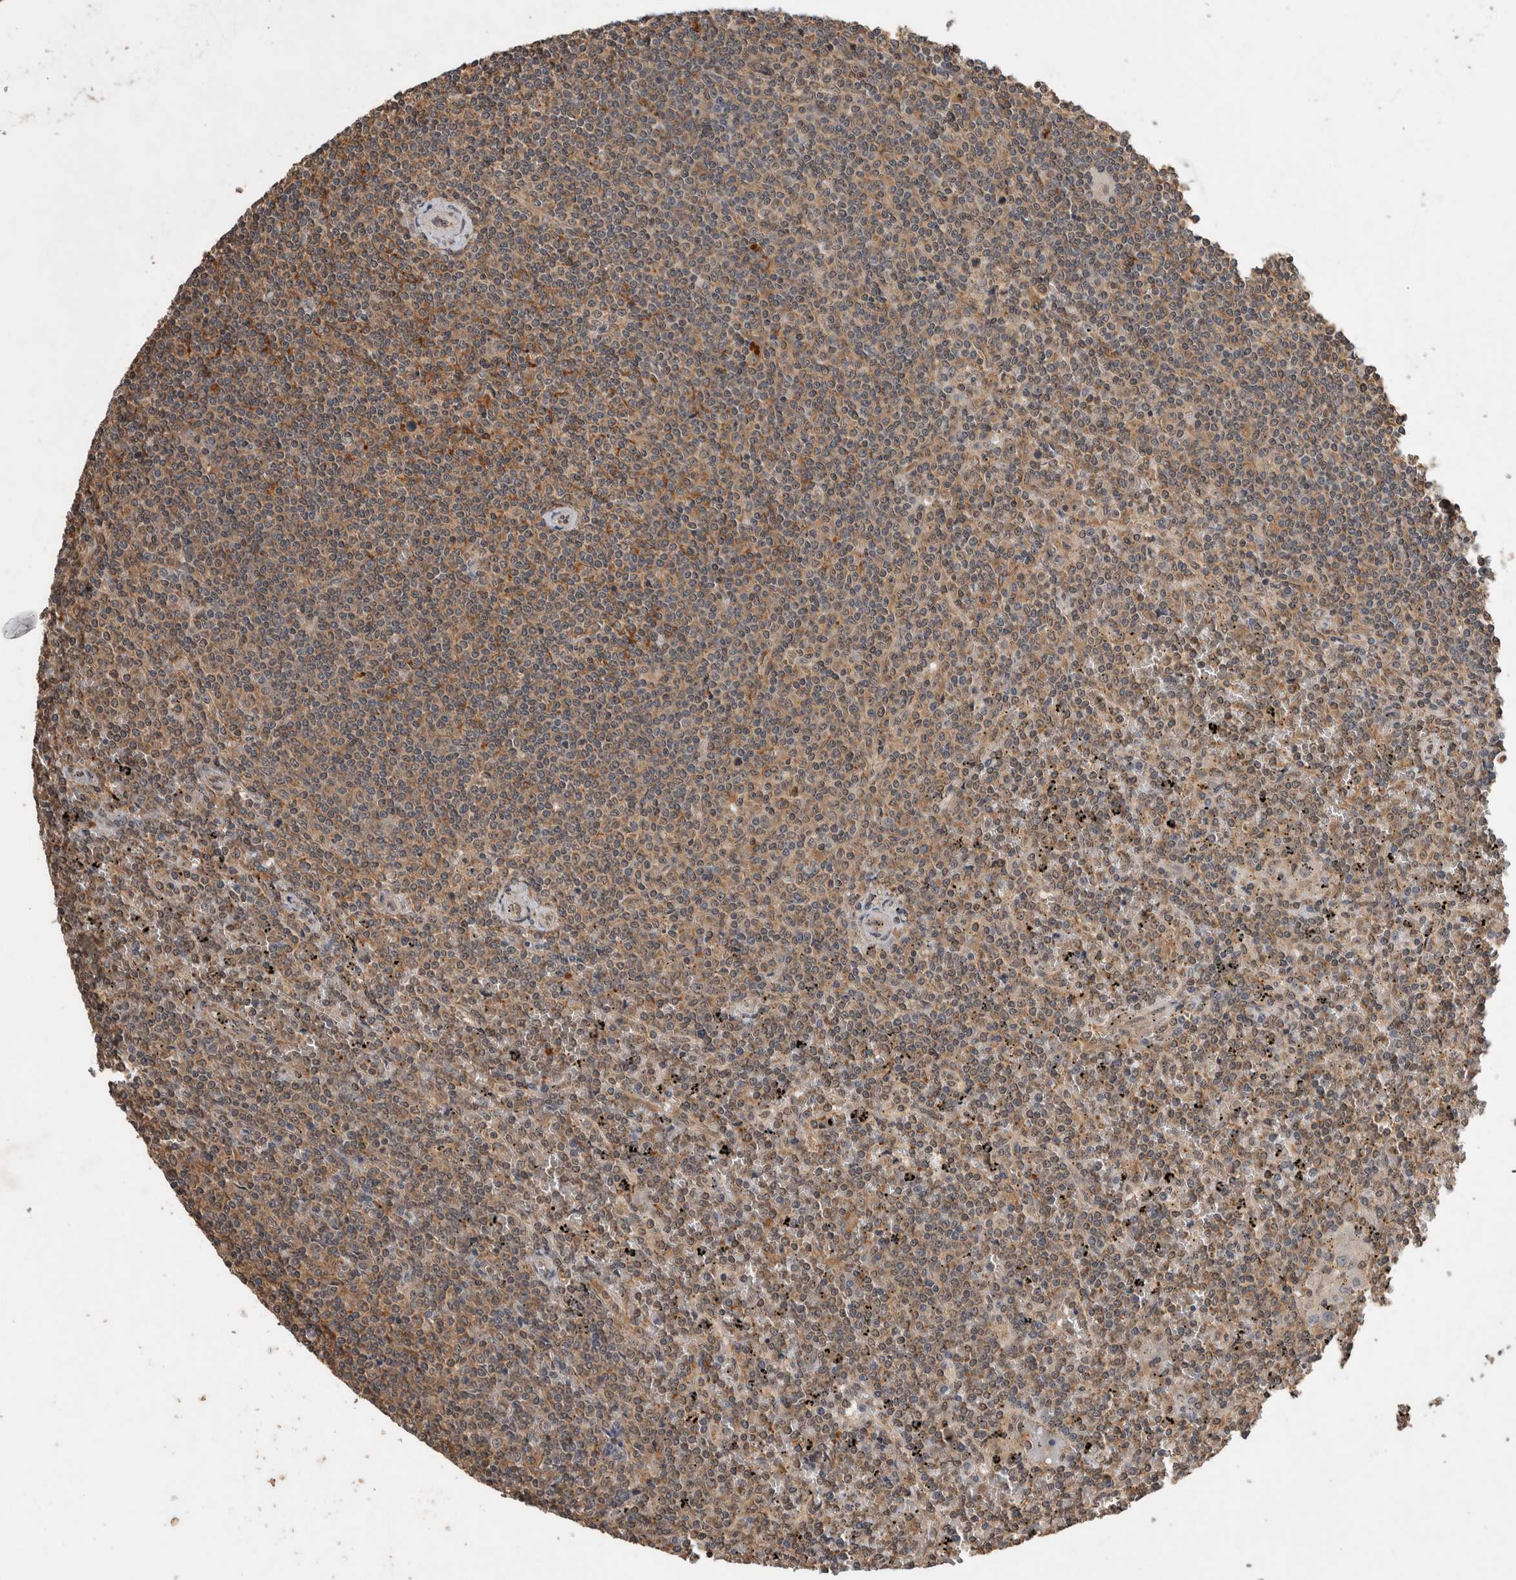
{"staining": {"intensity": "weak", "quantity": "25%-75%", "location": "cytoplasmic/membranous"}, "tissue": "lymphoma", "cell_type": "Tumor cells", "image_type": "cancer", "snomed": [{"axis": "morphology", "description": "Malignant lymphoma, non-Hodgkin's type, Low grade"}, {"axis": "topography", "description": "Spleen"}], "caption": "Tumor cells show low levels of weak cytoplasmic/membranous positivity in approximately 25%-75% of cells in human lymphoma.", "gene": "DVL2", "patient": {"sex": "female", "age": 19}}